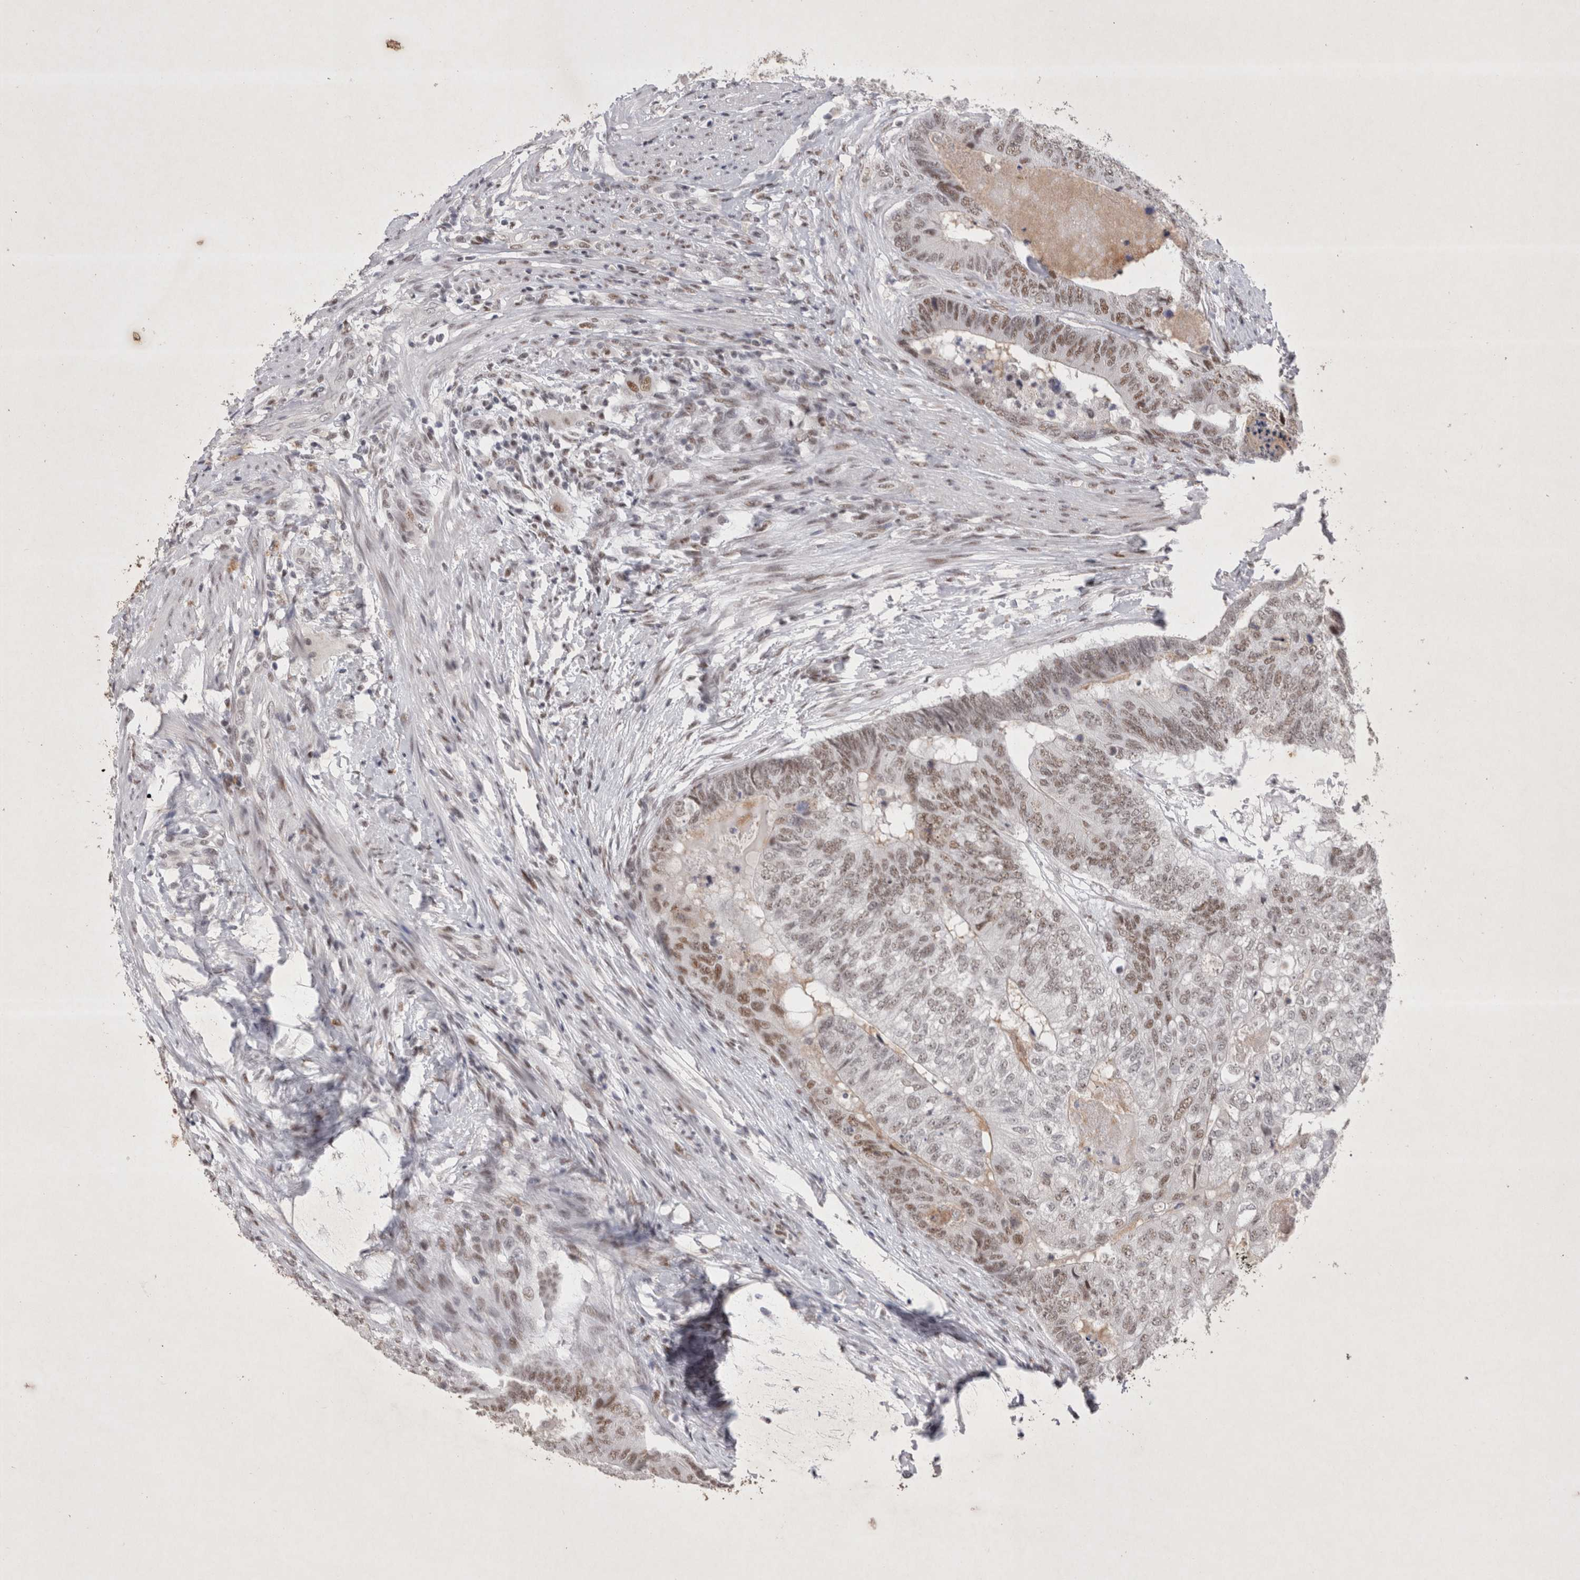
{"staining": {"intensity": "moderate", "quantity": "25%-75%", "location": "nuclear"}, "tissue": "colorectal cancer", "cell_type": "Tumor cells", "image_type": "cancer", "snomed": [{"axis": "morphology", "description": "Adenocarcinoma, NOS"}, {"axis": "topography", "description": "Colon"}], "caption": "Immunohistochemistry (IHC) (DAB (3,3'-diaminobenzidine)) staining of colorectal cancer (adenocarcinoma) exhibits moderate nuclear protein expression in approximately 25%-75% of tumor cells. (DAB (3,3'-diaminobenzidine) IHC, brown staining for protein, blue staining for nuclei).", "gene": "RBM6", "patient": {"sex": "female", "age": 67}}